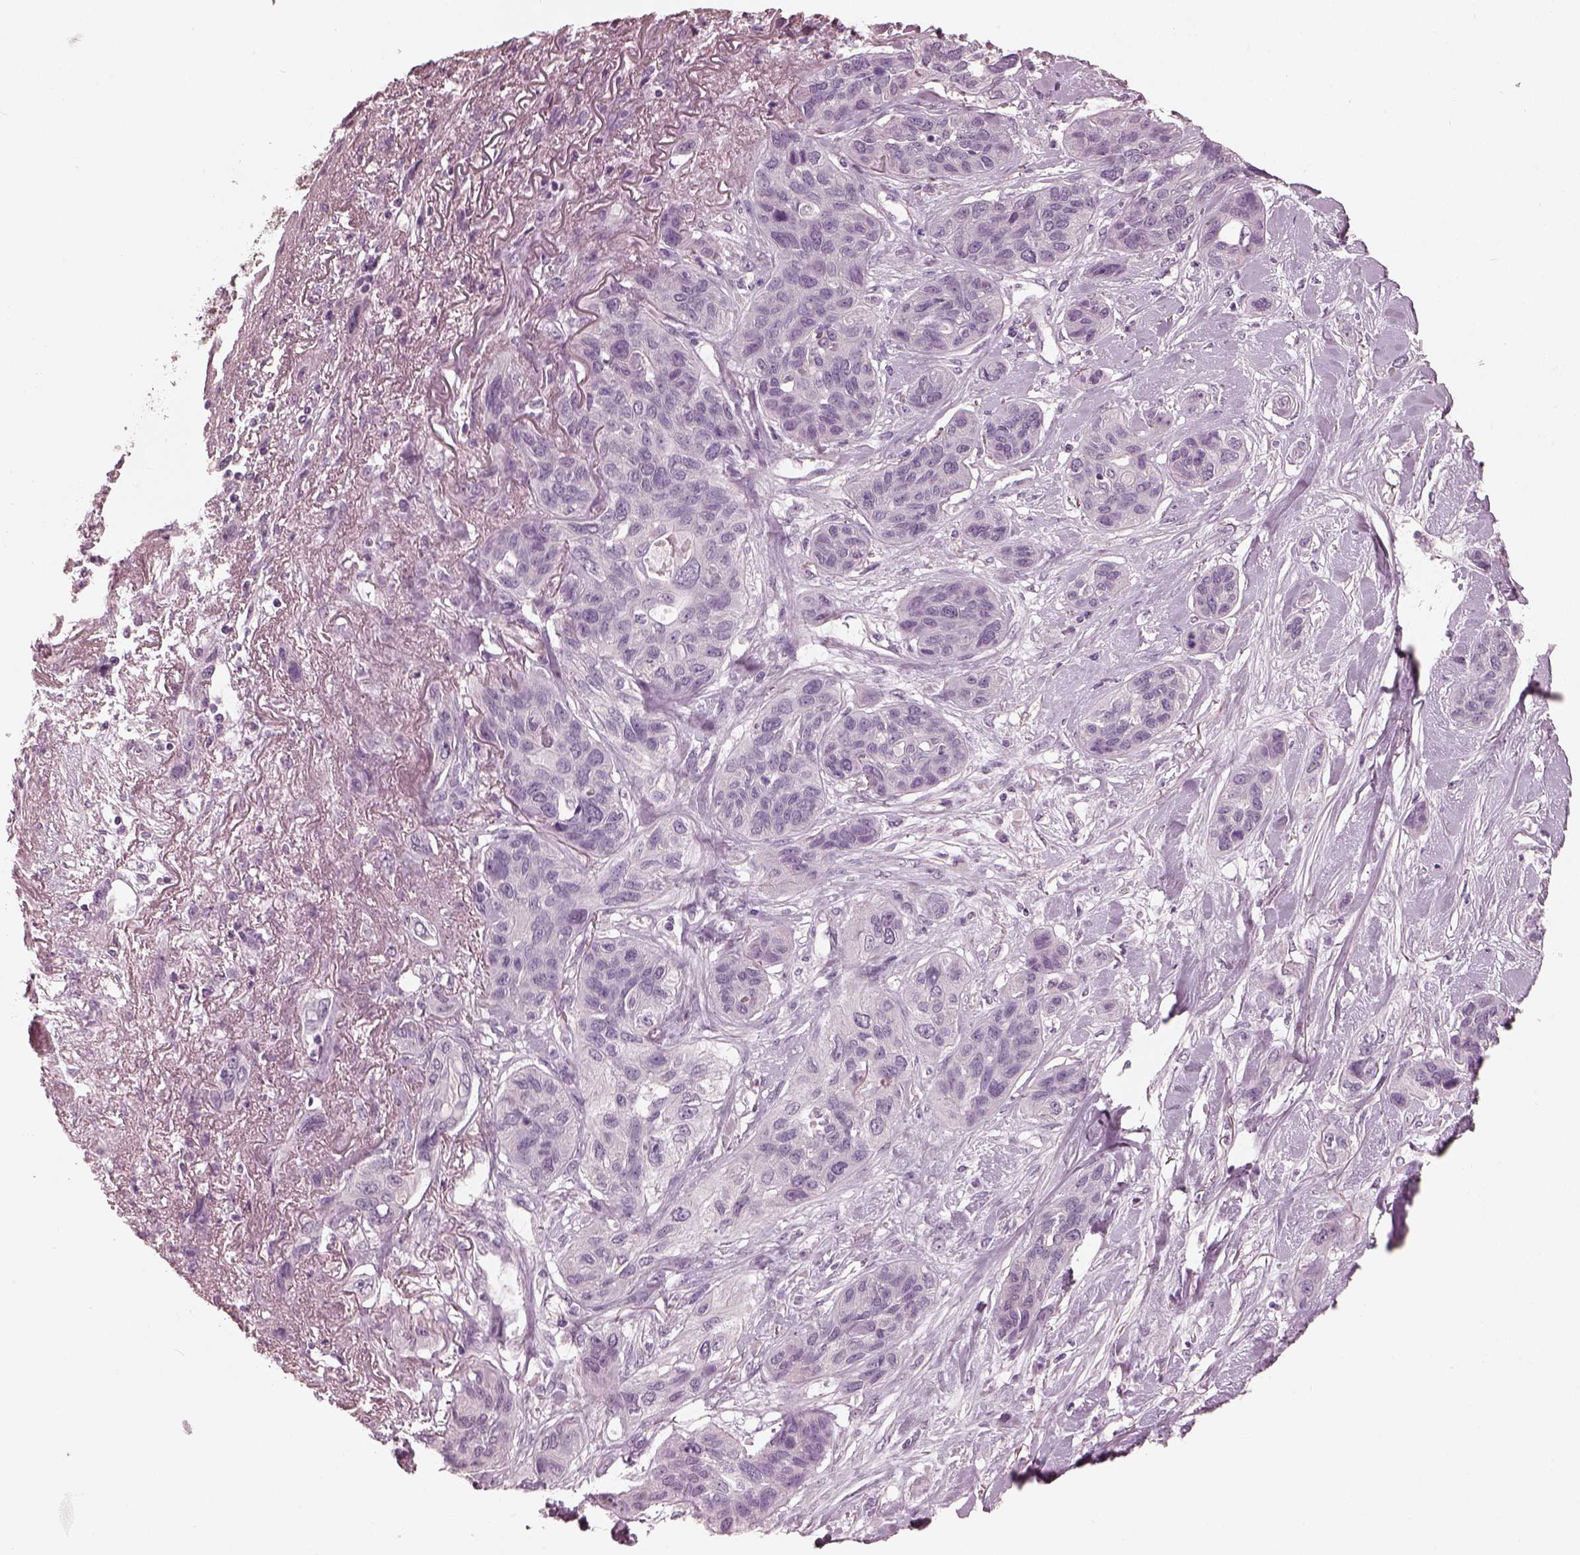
{"staining": {"intensity": "negative", "quantity": "none", "location": "none"}, "tissue": "lung cancer", "cell_type": "Tumor cells", "image_type": "cancer", "snomed": [{"axis": "morphology", "description": "Squamous cell carcinoma, NOS"}, {"axis": "topography", "description": "Lung"}], "caption": "DAB (3,3'-diaminobenzidine) immunohistochemical staining of human lung squamous cell carcinoma shows no significant positivity in tumor cells. (Brightfield microscopy of DAB (3,3'-diaminobenzidine) immunohistochemistry (IHC) at high magnification).", "gene": "OPTC", "patient": {"sex": "female", "age": 70}}